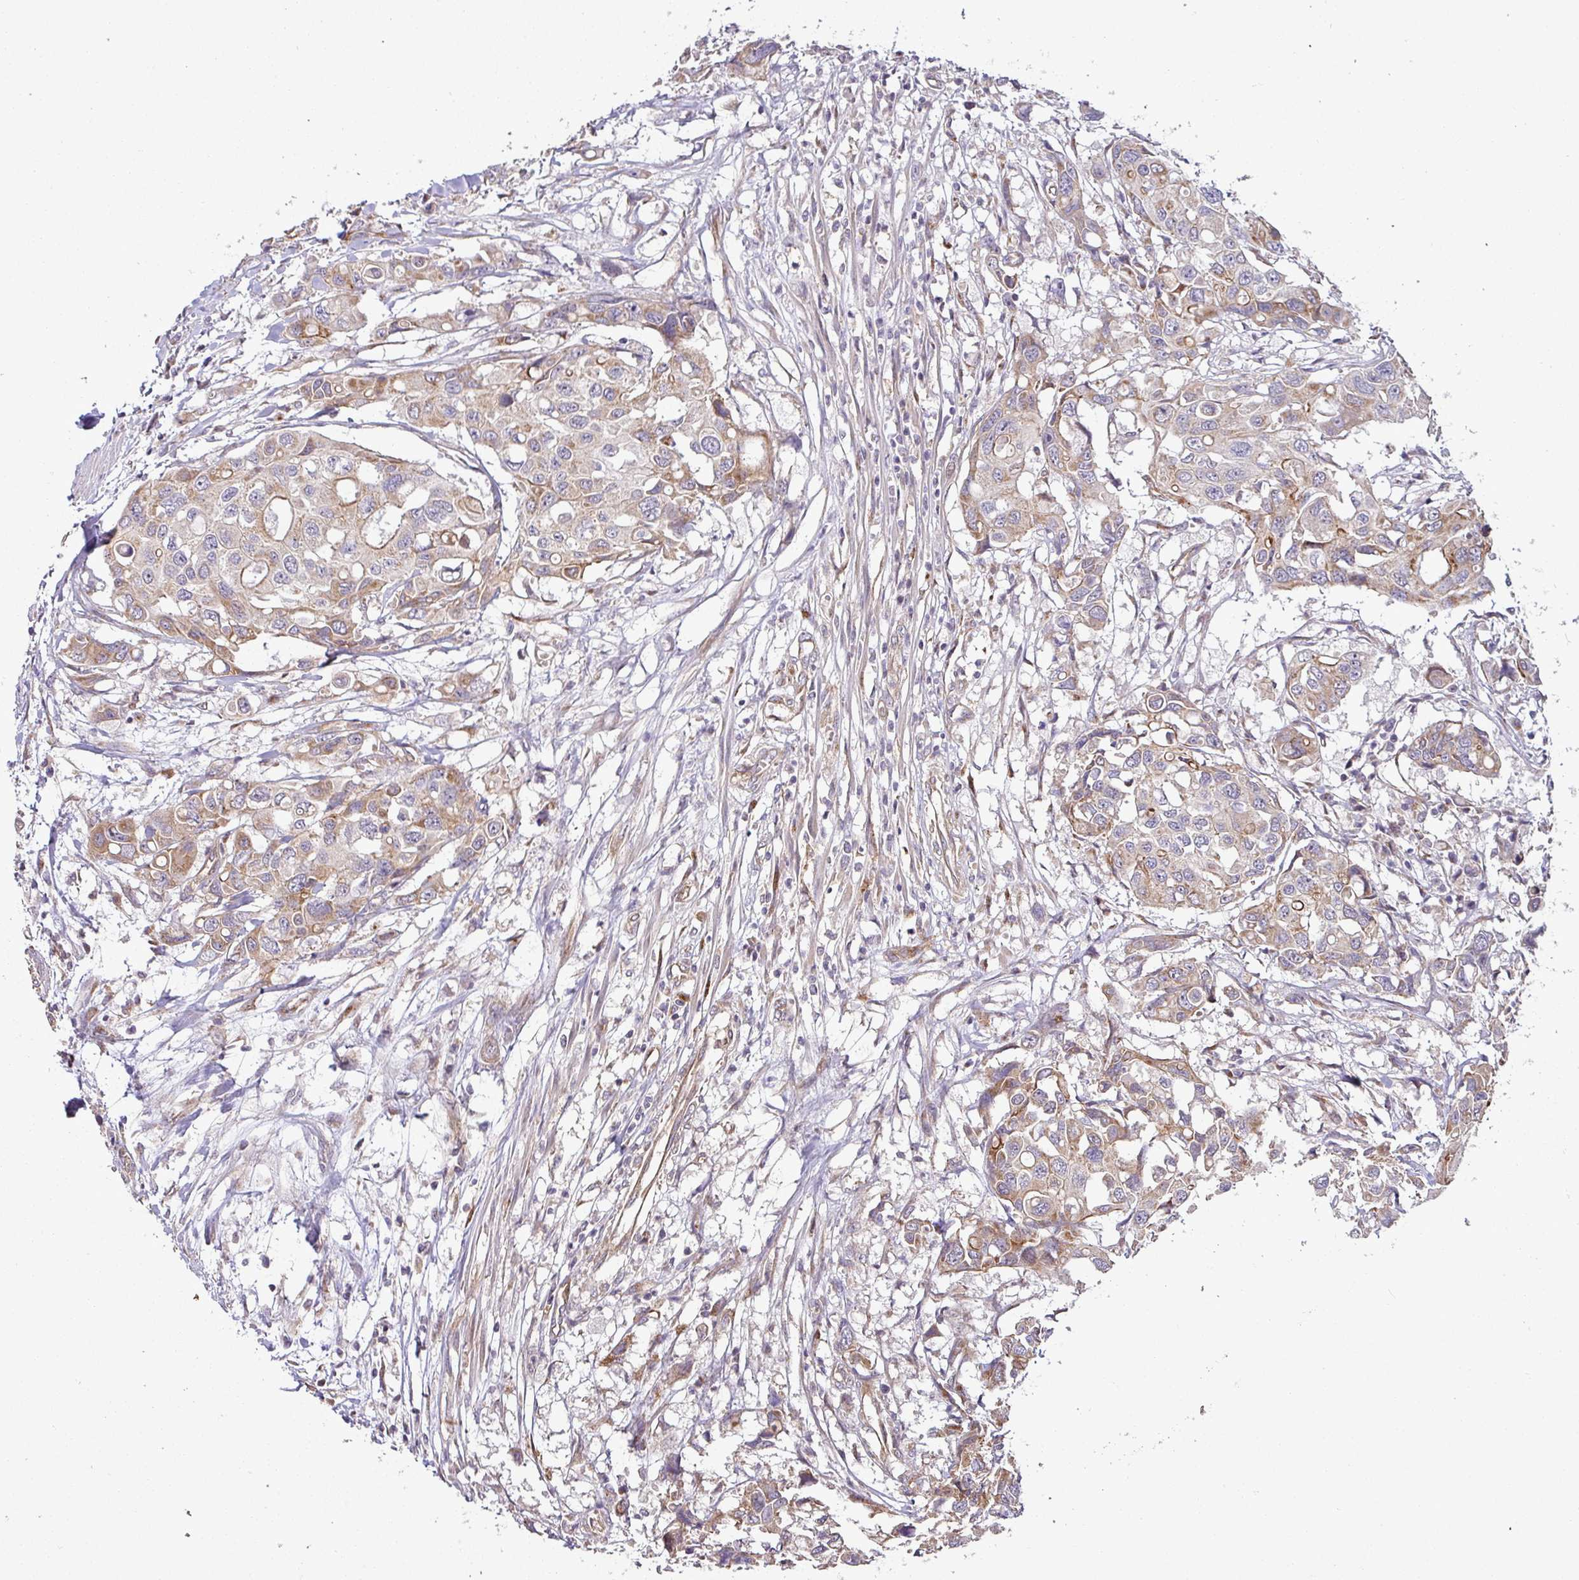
{"staining": {"intensity": "moderate", "quantity": ">75%", "location": "cytoplasmic/membranous"}, "tissue": "colorectal cancer", "cell_type": "Tumor cells", "image_type": "cancer", "snomed": [{"axis": "morphology", "description": "Adenocarcinoma, NOS"}, {"axis": "topography", "description": "Colon"}], "caption": "A high-resolution micrograph shows immunohistochemistry (IHC) staining of adenocarcinoma (colorectal), which reveals moderate cytoplasmic/membranous expression in approximately >75% of tumor cells.", "gene": "TIMMDC1", "patient": {"sex": "male", "age": 77}}